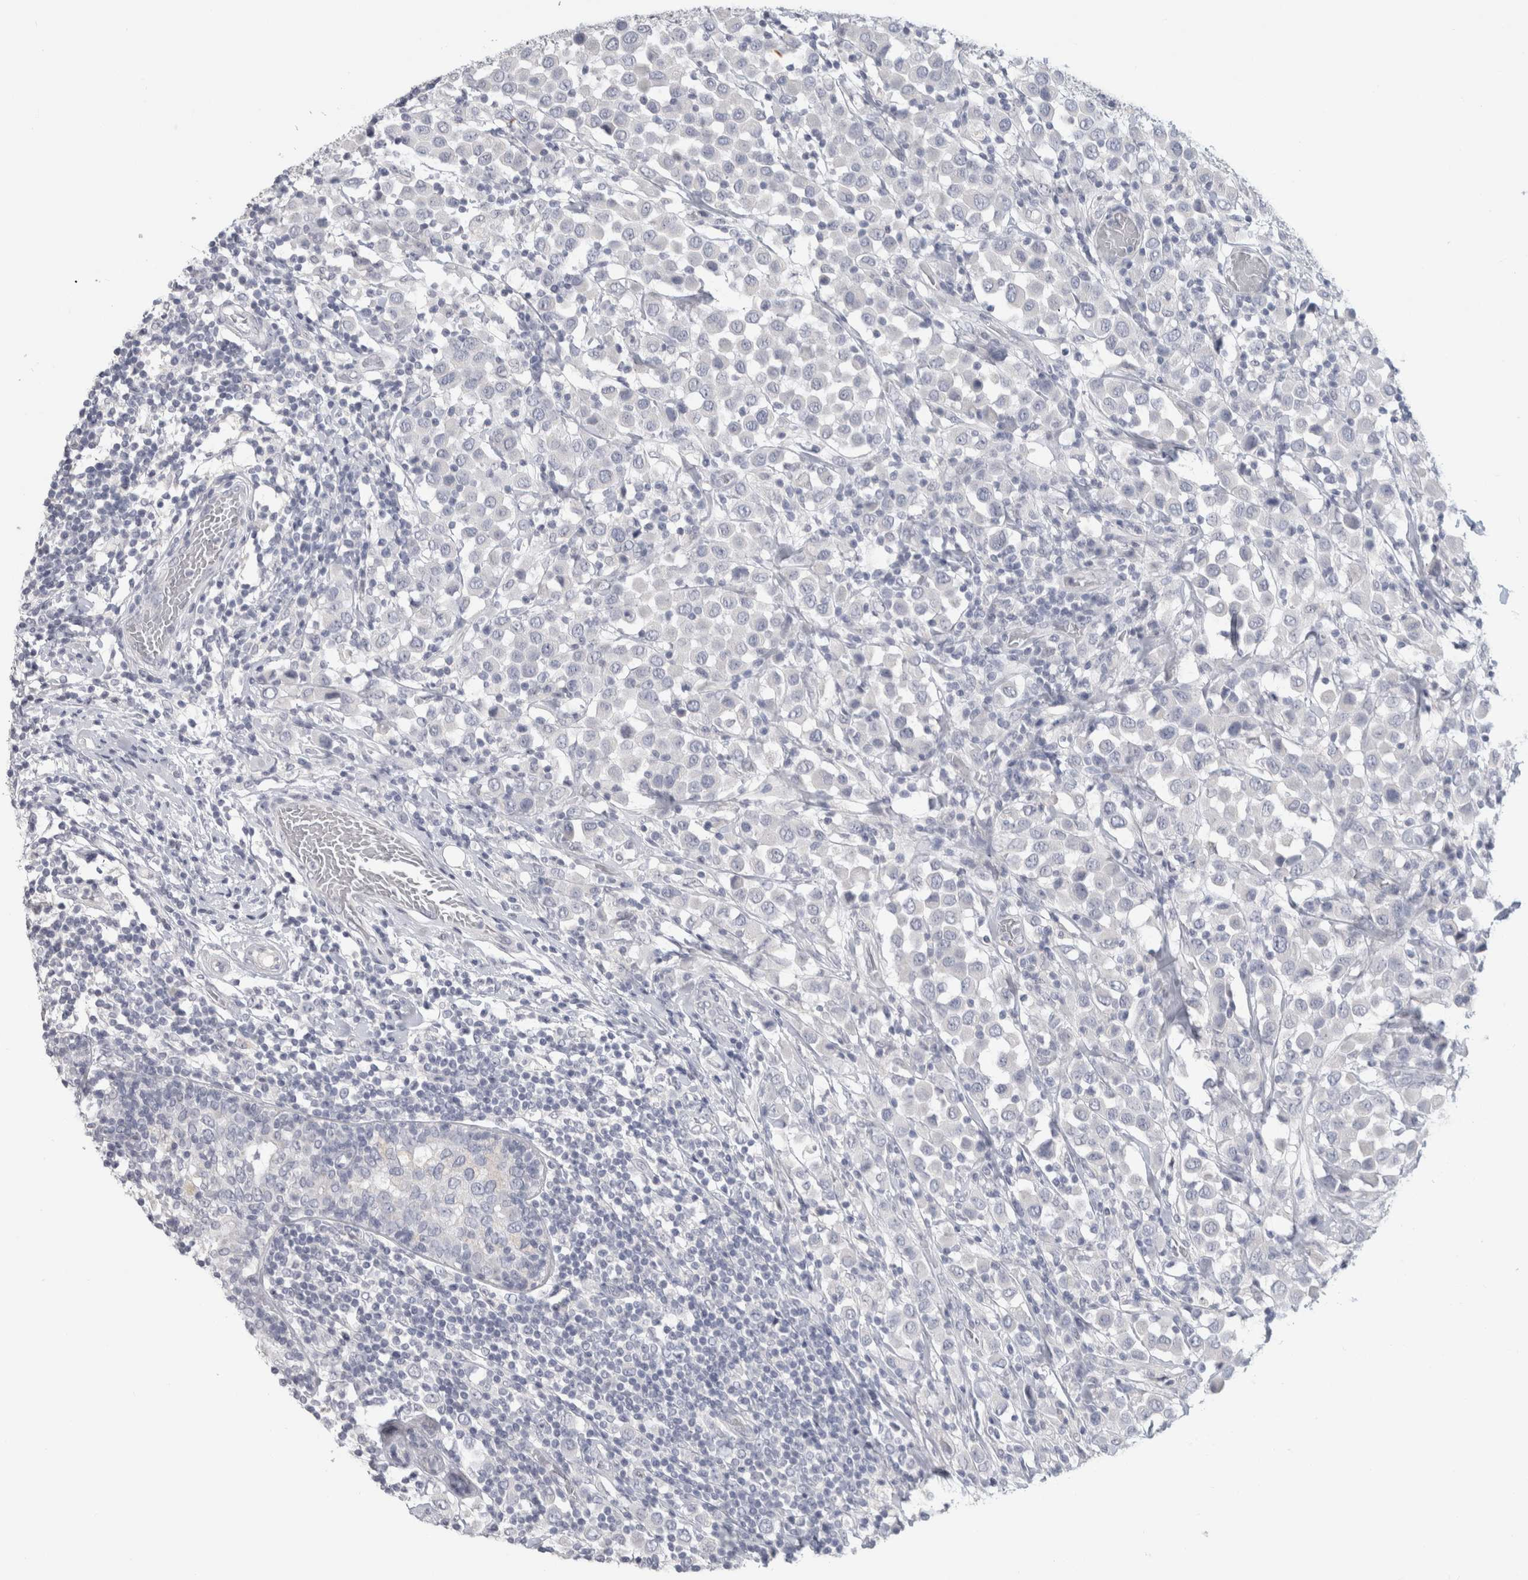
{"staining": {"intensity": "negative", "quantity": "none", "location": "none"}, "tissue": "breast cancer", "cell_type": "Tumor cells", "image_type": "cancer", "snomed": [{"axis": "morphology", "description": "Duct carcinoma"}, {"axis": "topography", "description": "Breast"}], "caption": "Immunohistochemistry histopathology image of human breast cancer stained for a protein (brown), which exhibits no expression in tumor cells. (IHC, brightfield microscopy, high magnification).", "gene": "SLC6A1", "patient": {"sex": "female", "age": 61}}